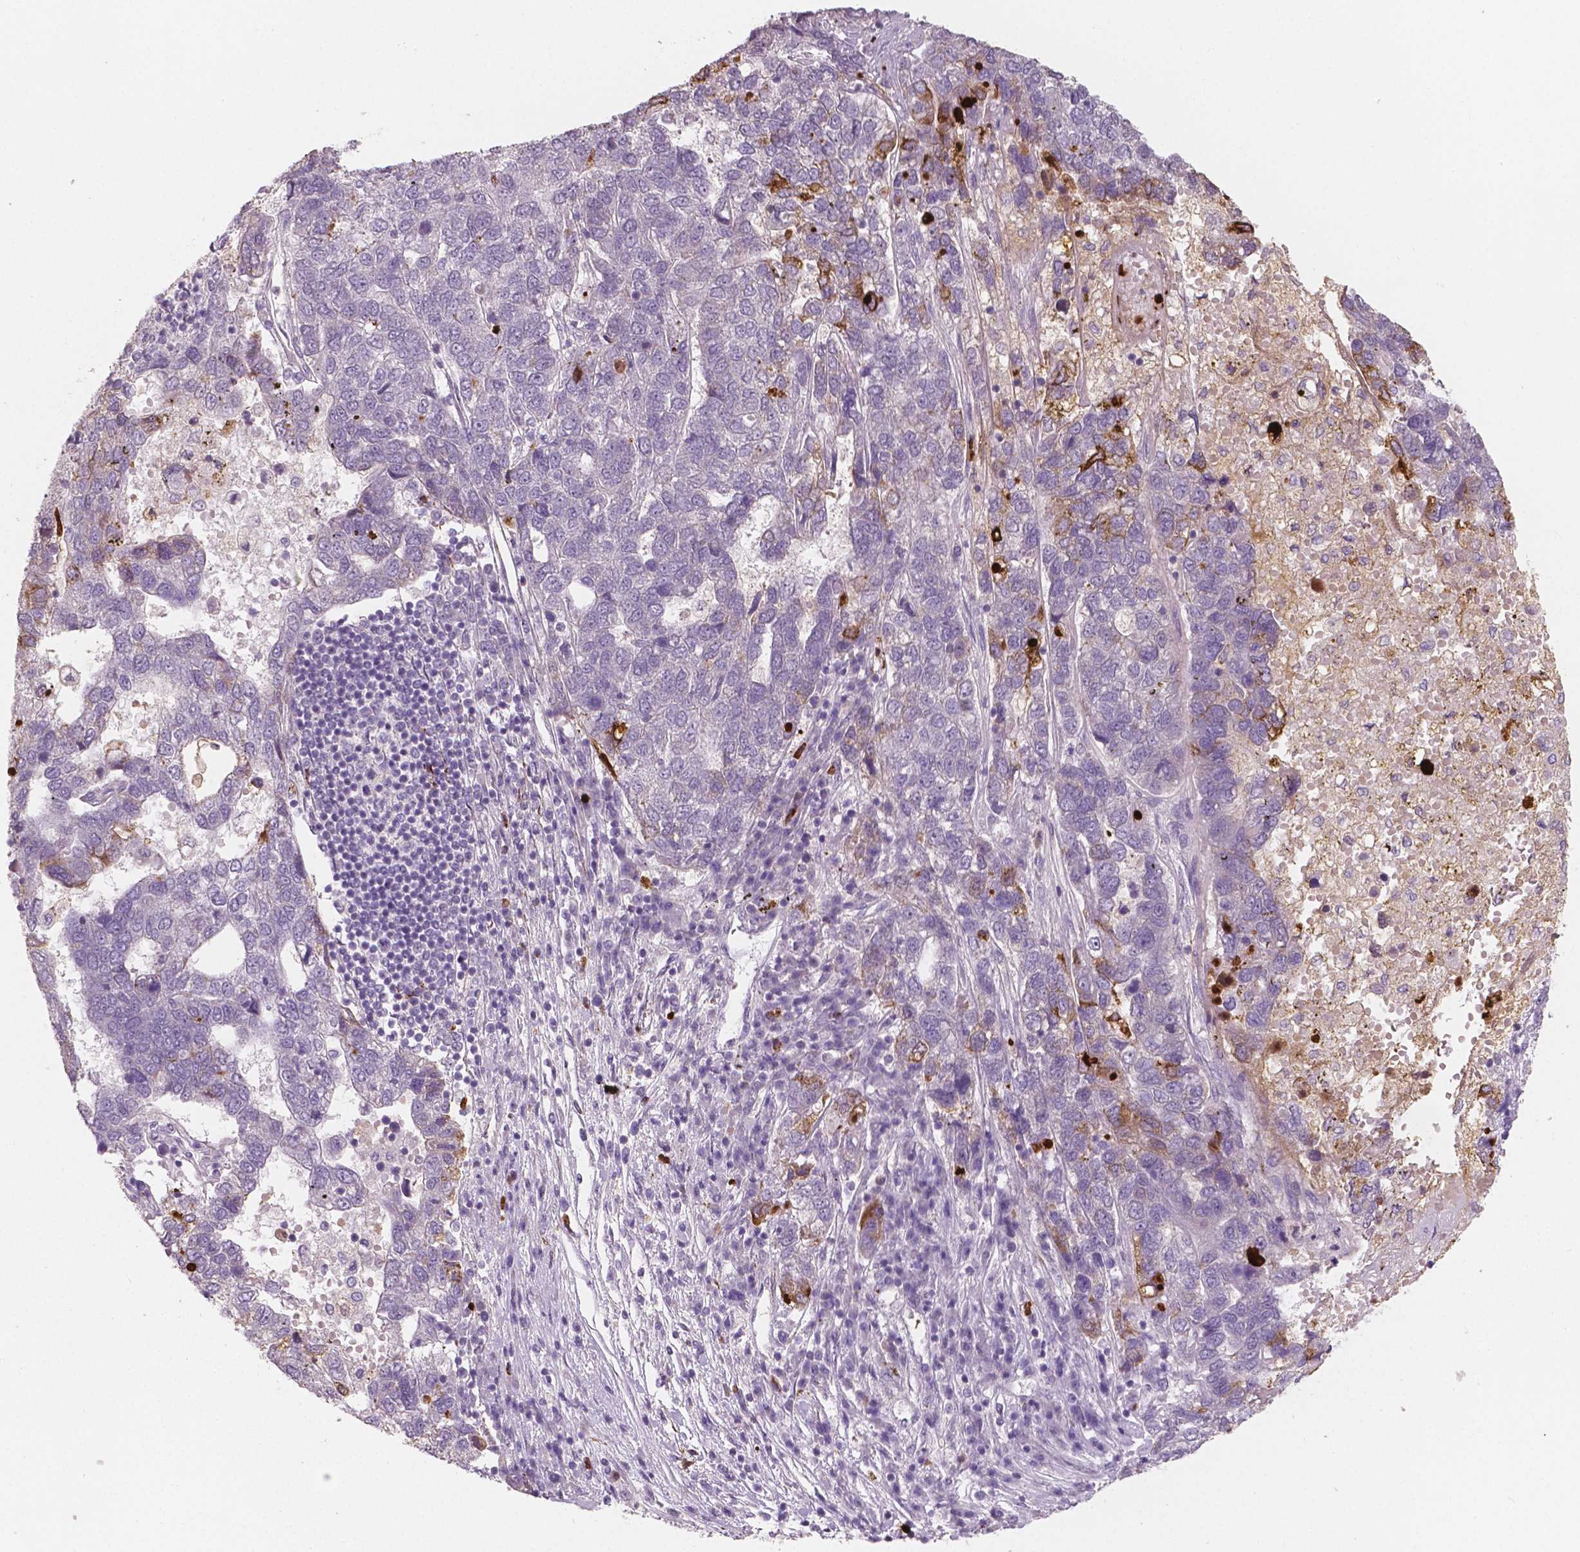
{"staining": {"intensity": "moderate", "quantity": "<25%", "location": "cytoplasmic/membranous"}, "tissue": "pancreatic cancer", "cell_type": "Tumor cells", "image_type": "cancer", "snomed": [{"axis": "morphology", "description": "Adenocarcinoma, NOS"}, {"axis": "topography", "description": "Pancreas"}], "caption": "About <25% of tumor cells in human pancreatic cancer exhibit moderate cytoplasmic/membranous protein staining as visualized by brown immunohistochemical staining.", "gene": "APOA4", "patient": {"sex": "female", "age": 61}}